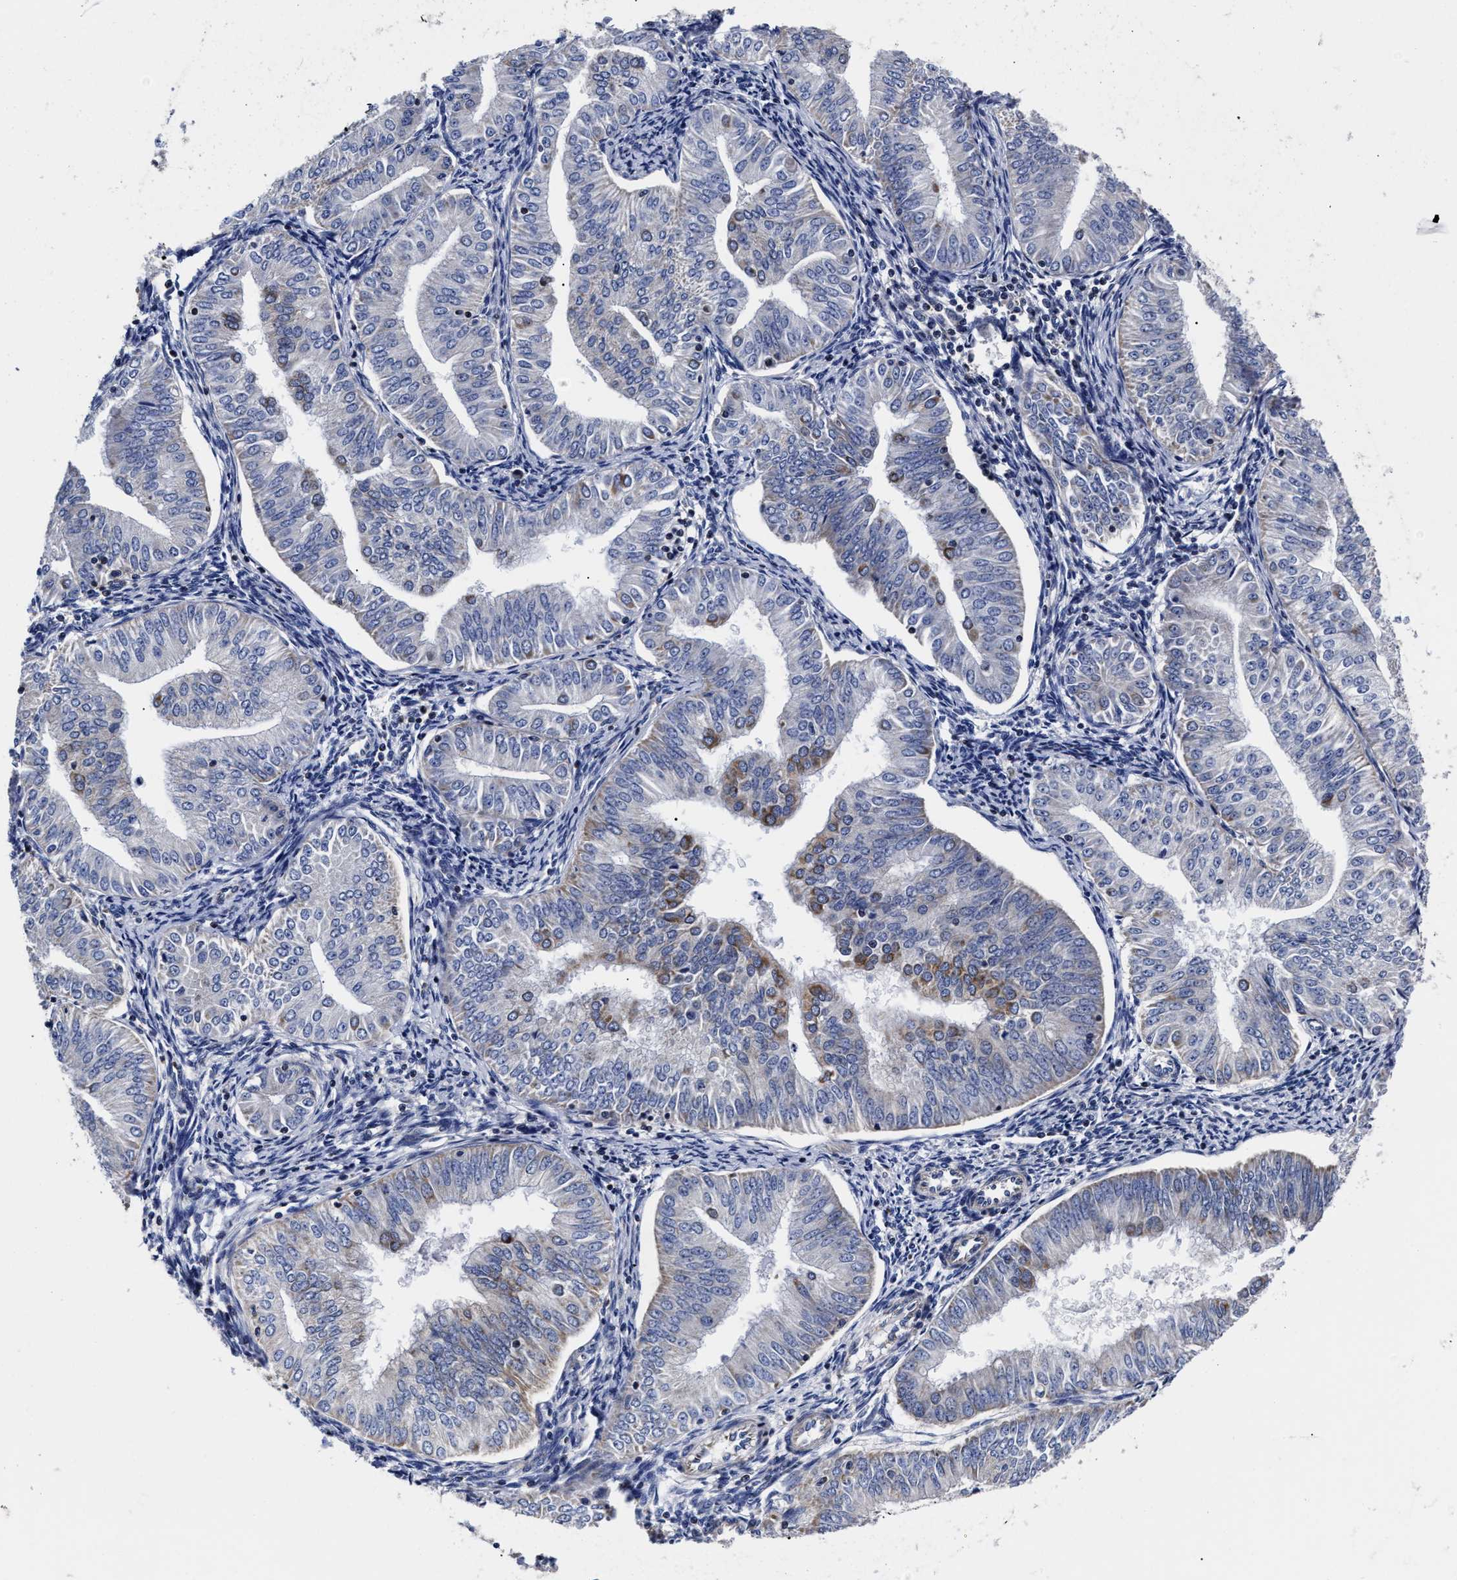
{"staining": {"intensity": "moderate", "quantity": "<25%", "location": "cytoplasmic/membranous"}, "tissue": "endometrial cancer", "cell_type": "Tumor cells", "image_type": "cancer", "snomed": [{"axis": "morphology", "description": "Normal tissue, NOS"}, {"axis": "morphology", "description": "Adenocarcinoma, NOS"}, {"axis": "topography", "description": "Endometrium"}], "caption": "Adenocarcinoma (endometrial) stained with a brown dye shows moderate cytoplasmic/membranous positive staining in approximately <25% of tumor cells.", "gene": "HINT2", "patient": {"sex": "female", "age": 53}}